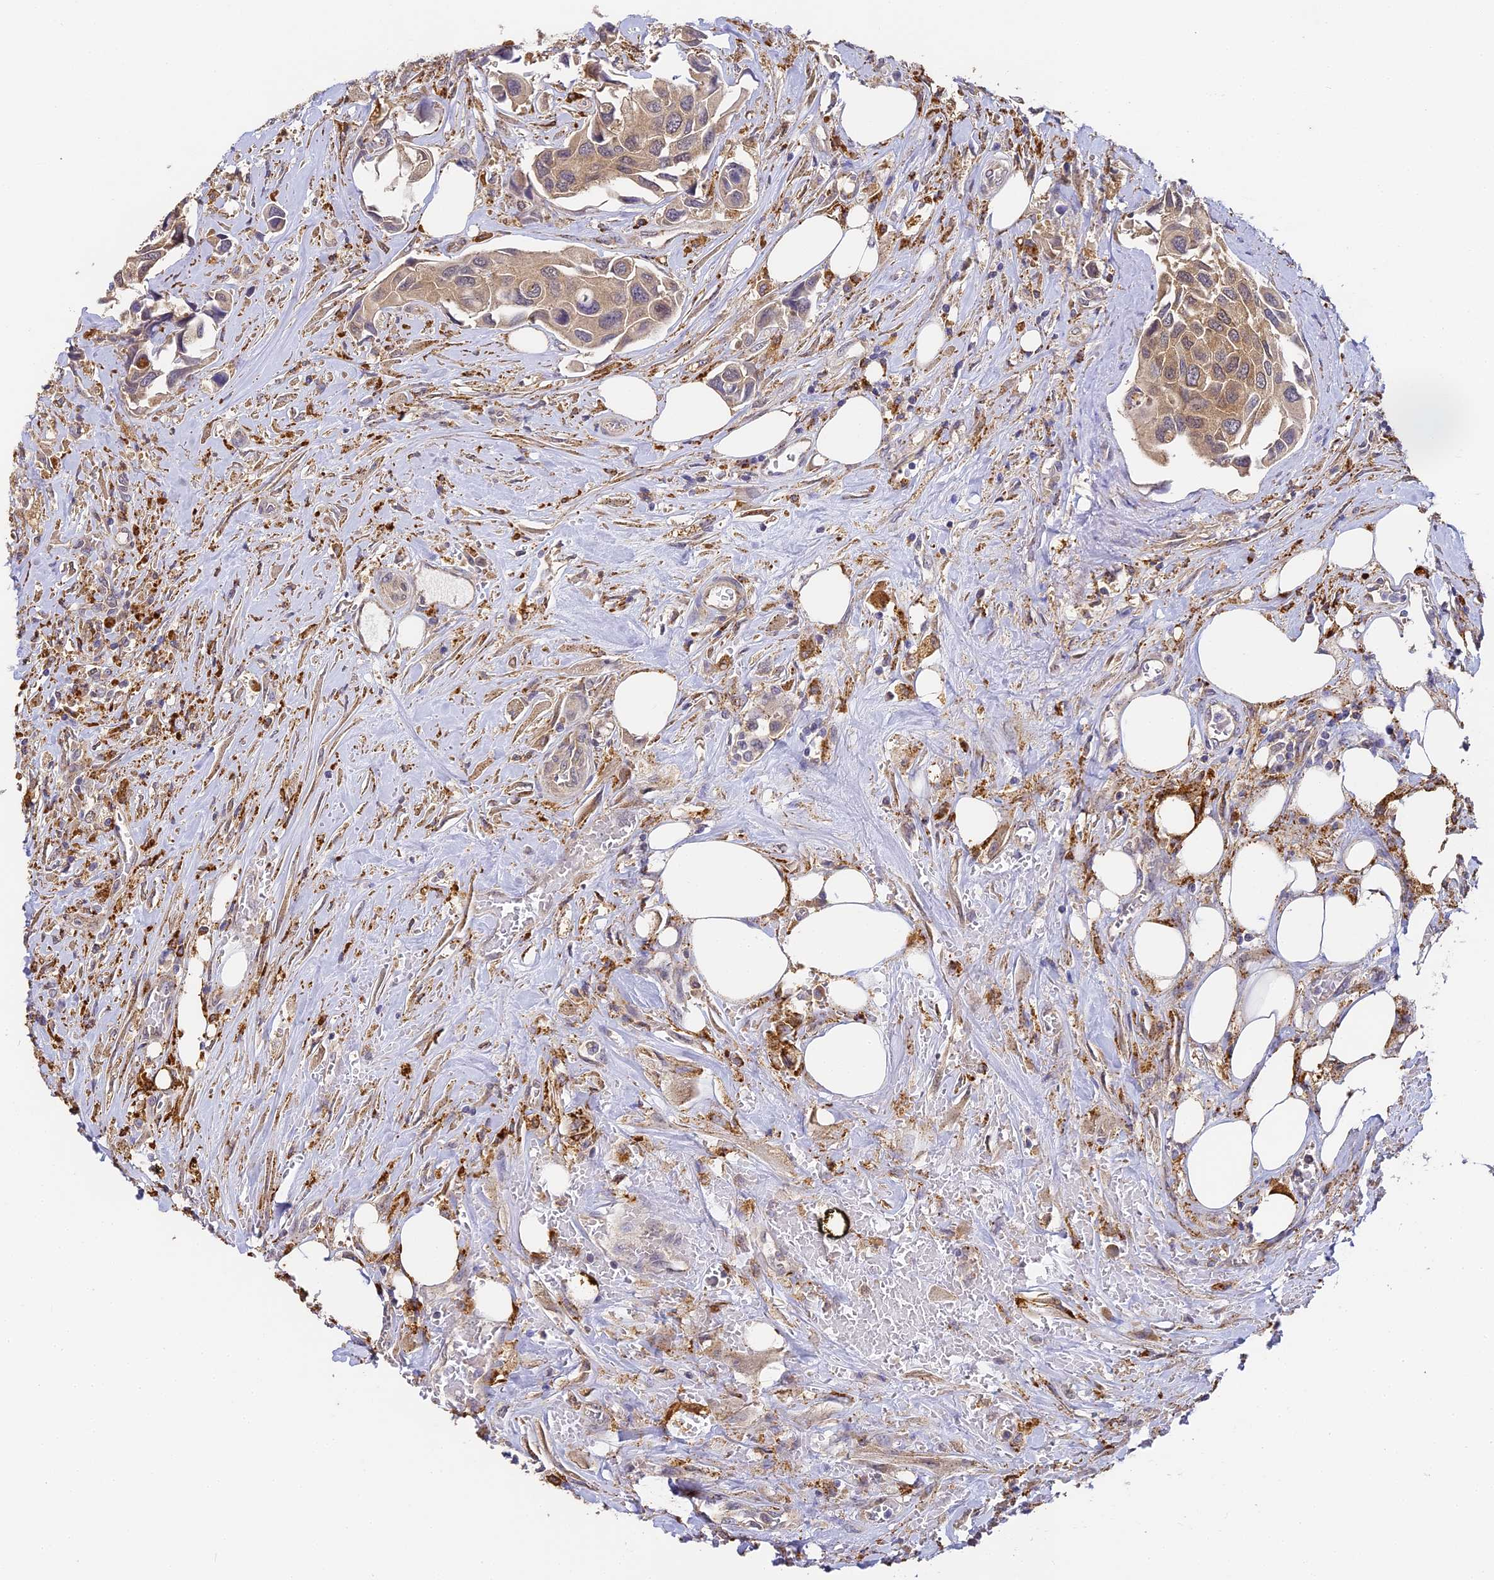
{"staining": {"intensity": "moderate", "quantity": ">75%", "location": "cytoplasmic/membranous"}, "tissue": "urothelial cancer", "cell_type": "Tumor cells", "image_type": "cancer", "snomed": [{"axis": "morphology", "description": "Urothelial carcinoma, High grade"}, {"axis": "topography", "description": "Urinary bladder"}], "caption": "Human urothelial cancer stained with a brown dye exhibits moderate cytoplasmic/membranous positive expression in approximately >75% of tumor cells.", "gene": "YAE1", "patient": {"sex": "male", "age": 74}}